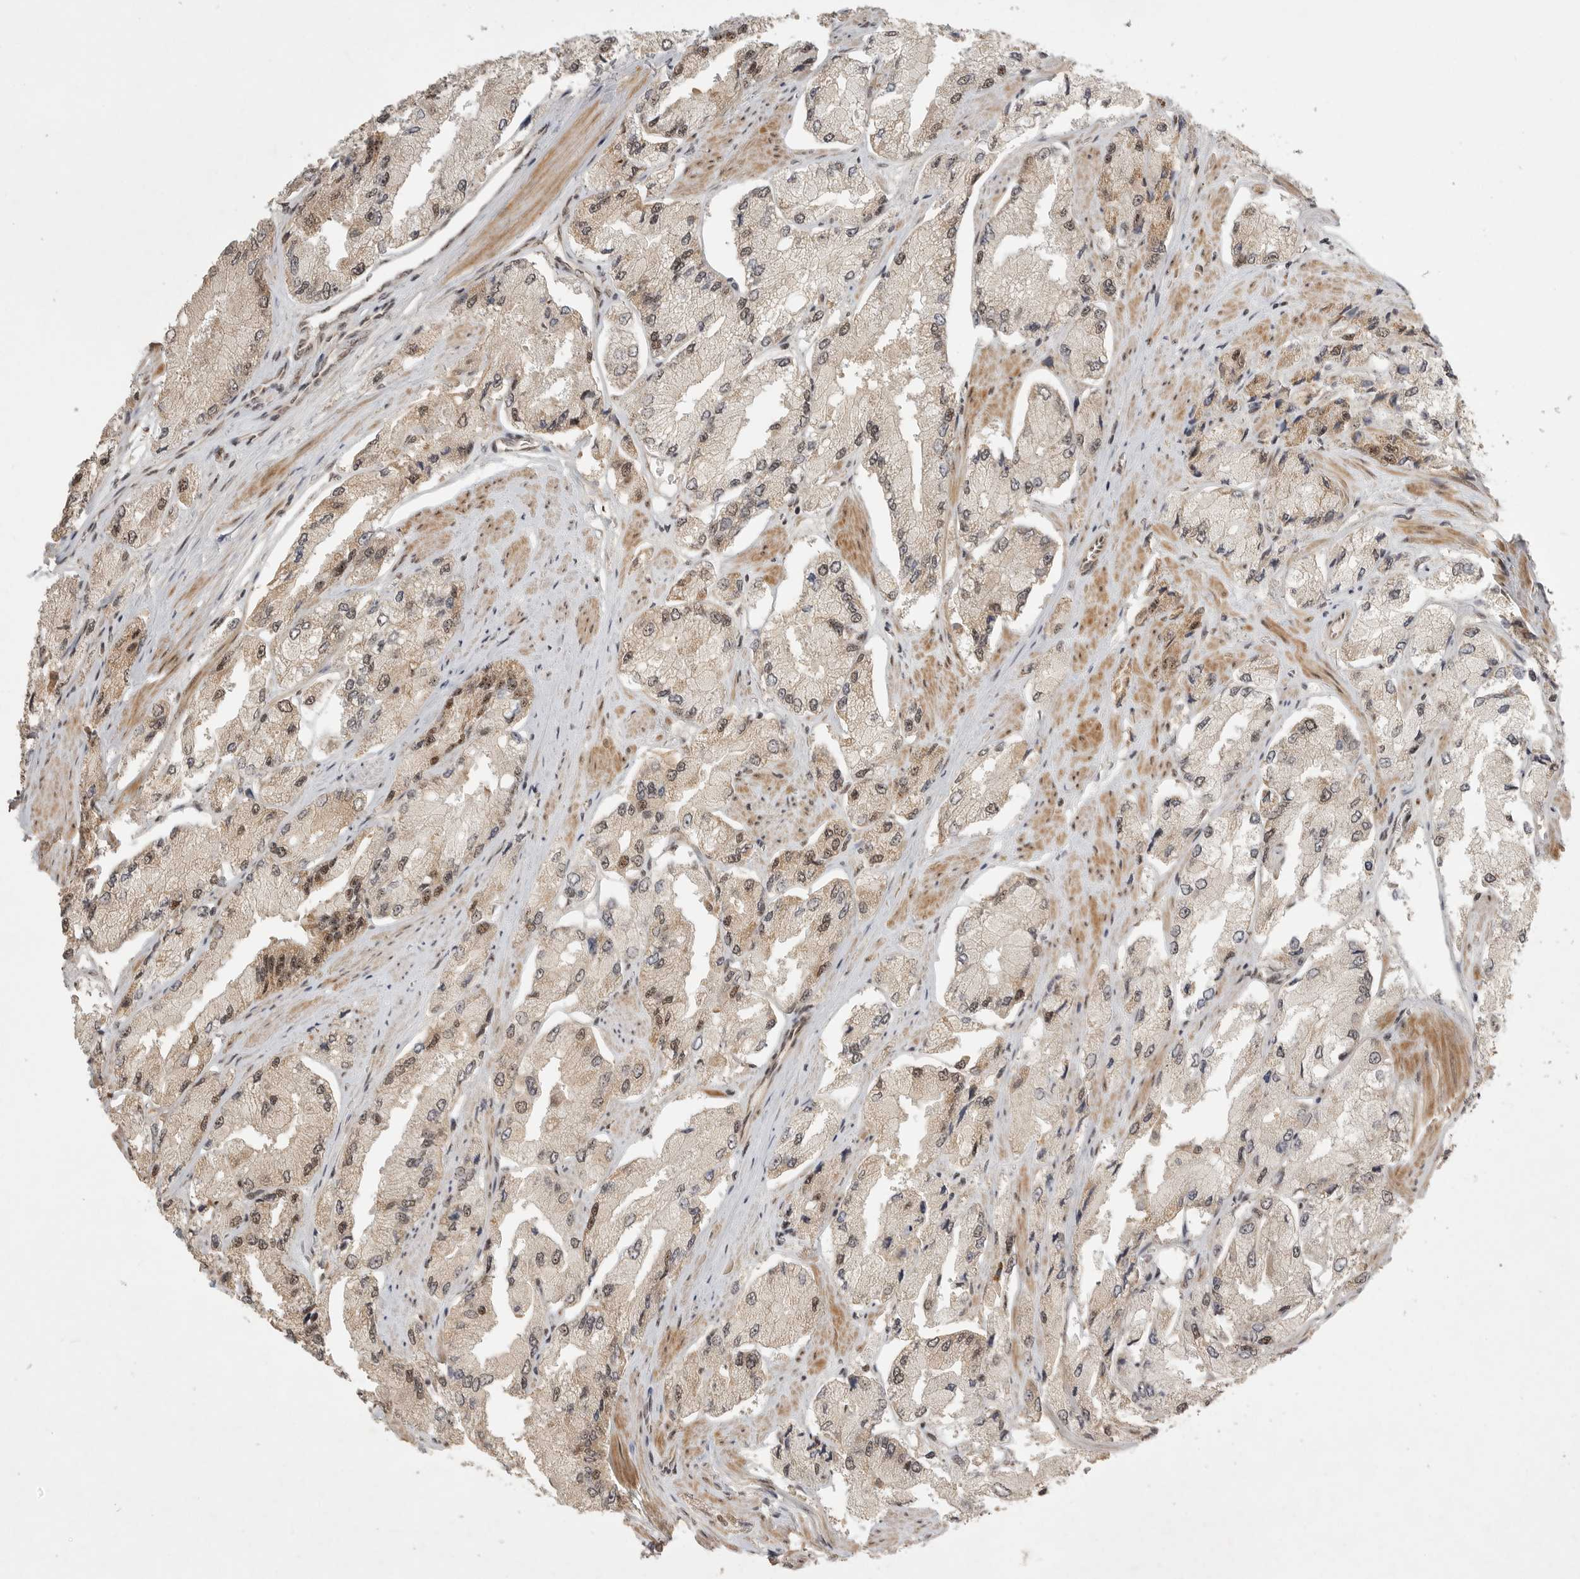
{"staining": {"intensity": "moderate", "quantity": "25%-75%", "location": "cytoplasmic/membranous,nuclear"}, "tissue": "prostate cancer", "cell_type": "Tumor cells", "image_type": "cancer", "snomed": [{"axis": "morphology", "description": "Adenocarcinoma, High grade"}, {"axis": "topography", "description": "Prostate"}], "caption": "Moderate cytoplasmic/membranous and nuclear positivity is seen in approximately 25%-75% of tumor cells in prostate cancer (adenocarcinoma (high-grade)).", "gene": "POMP", "patient": {"sex": "male", "age": 58}}